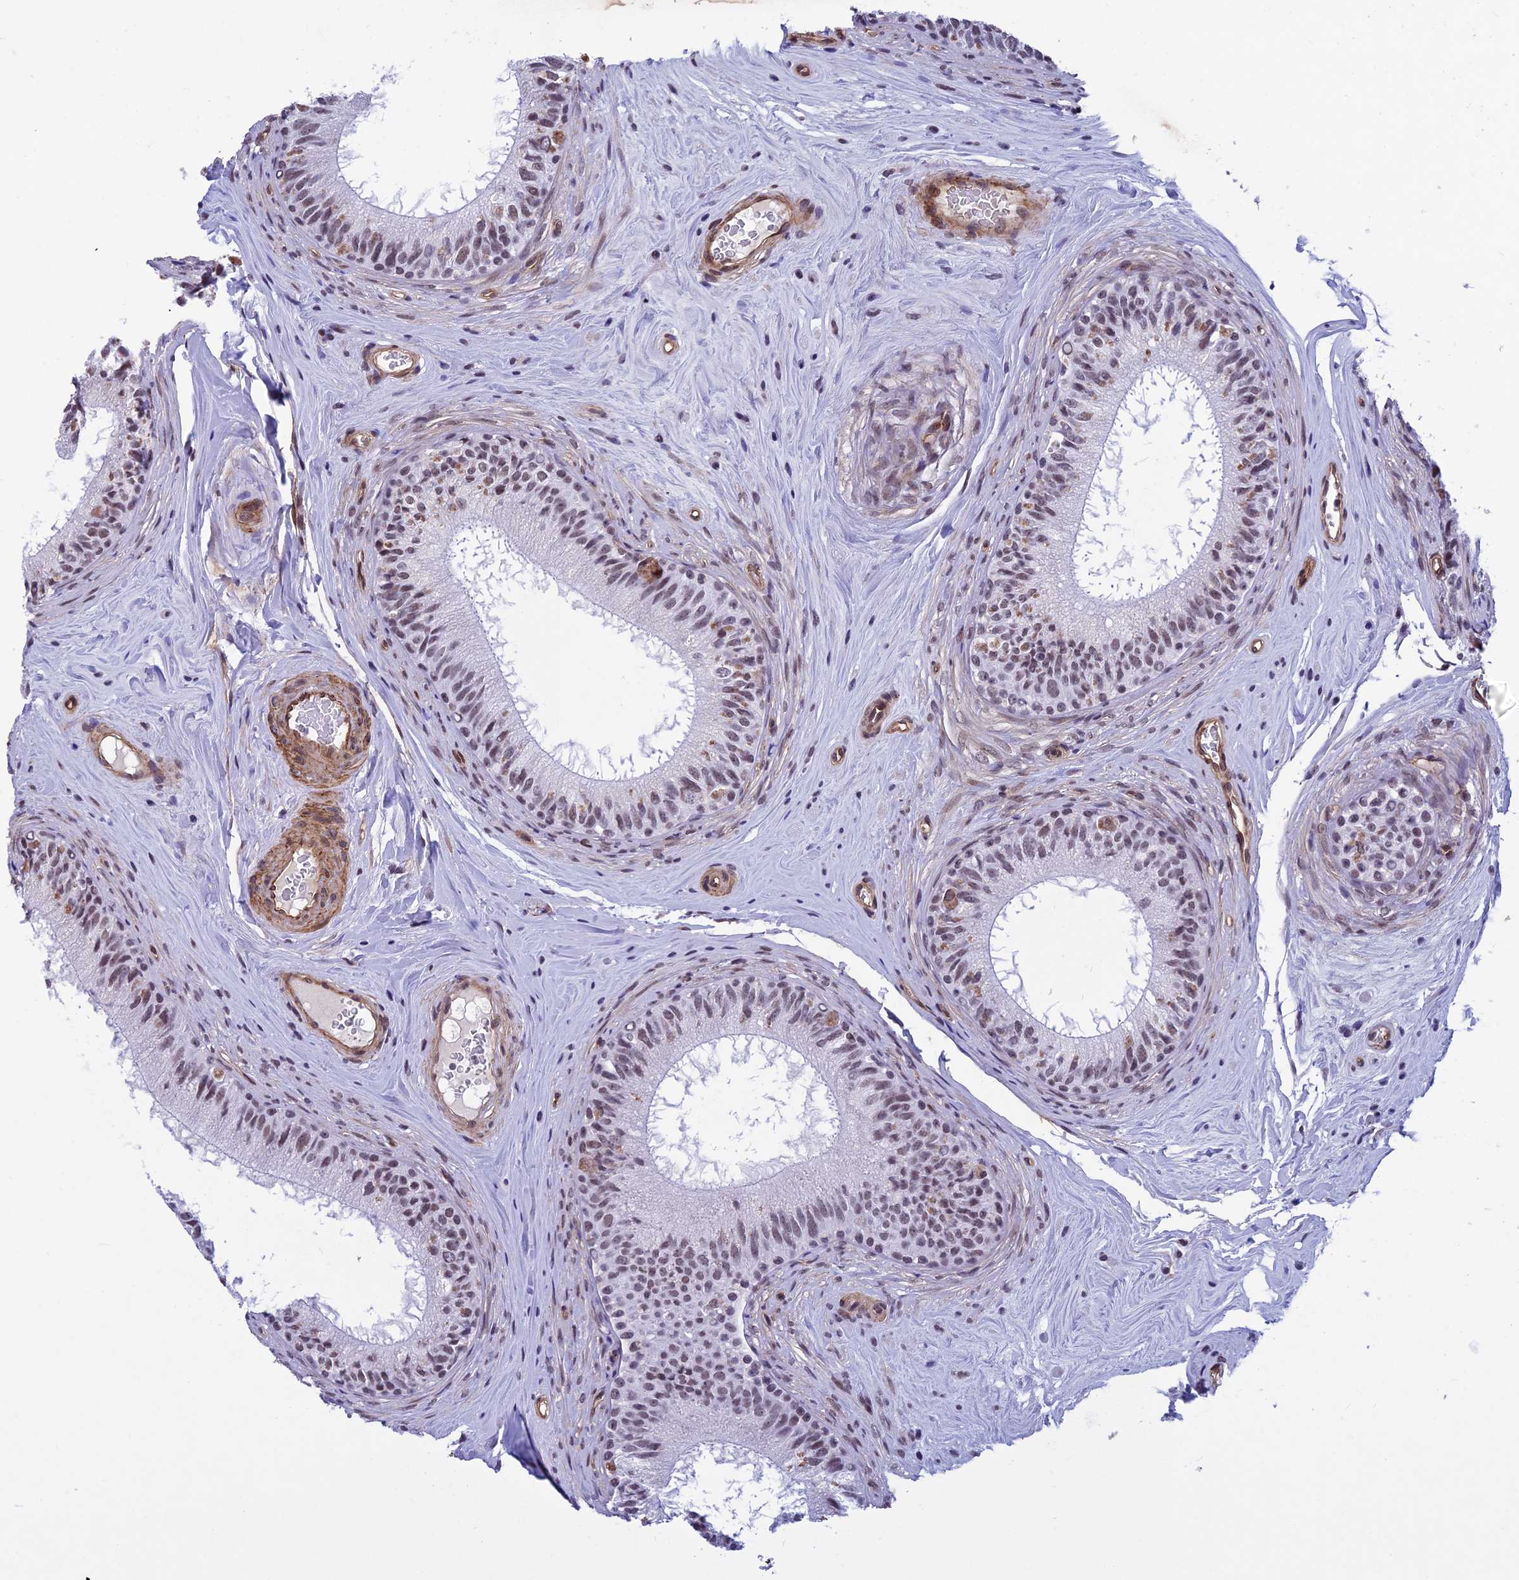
{"staining": {"intensity": "weak", "quantity": ">75%", "location": "nuclear"}, "tissue": "epididymis", "cell_type": "Glandular cells", "image_type": "normal", "snomed": [{"axis": "morphology", "description": "Normal tissue, NOS"}, {"axis": "topography", "description": "Epididymis"}], "caption": "A micrograph of epididymis stained for a protein exhibits weak nuclear brown staining in glandular cells.", "gene": "NIPBL", "patient": {"sex": "male", "age": 33}}